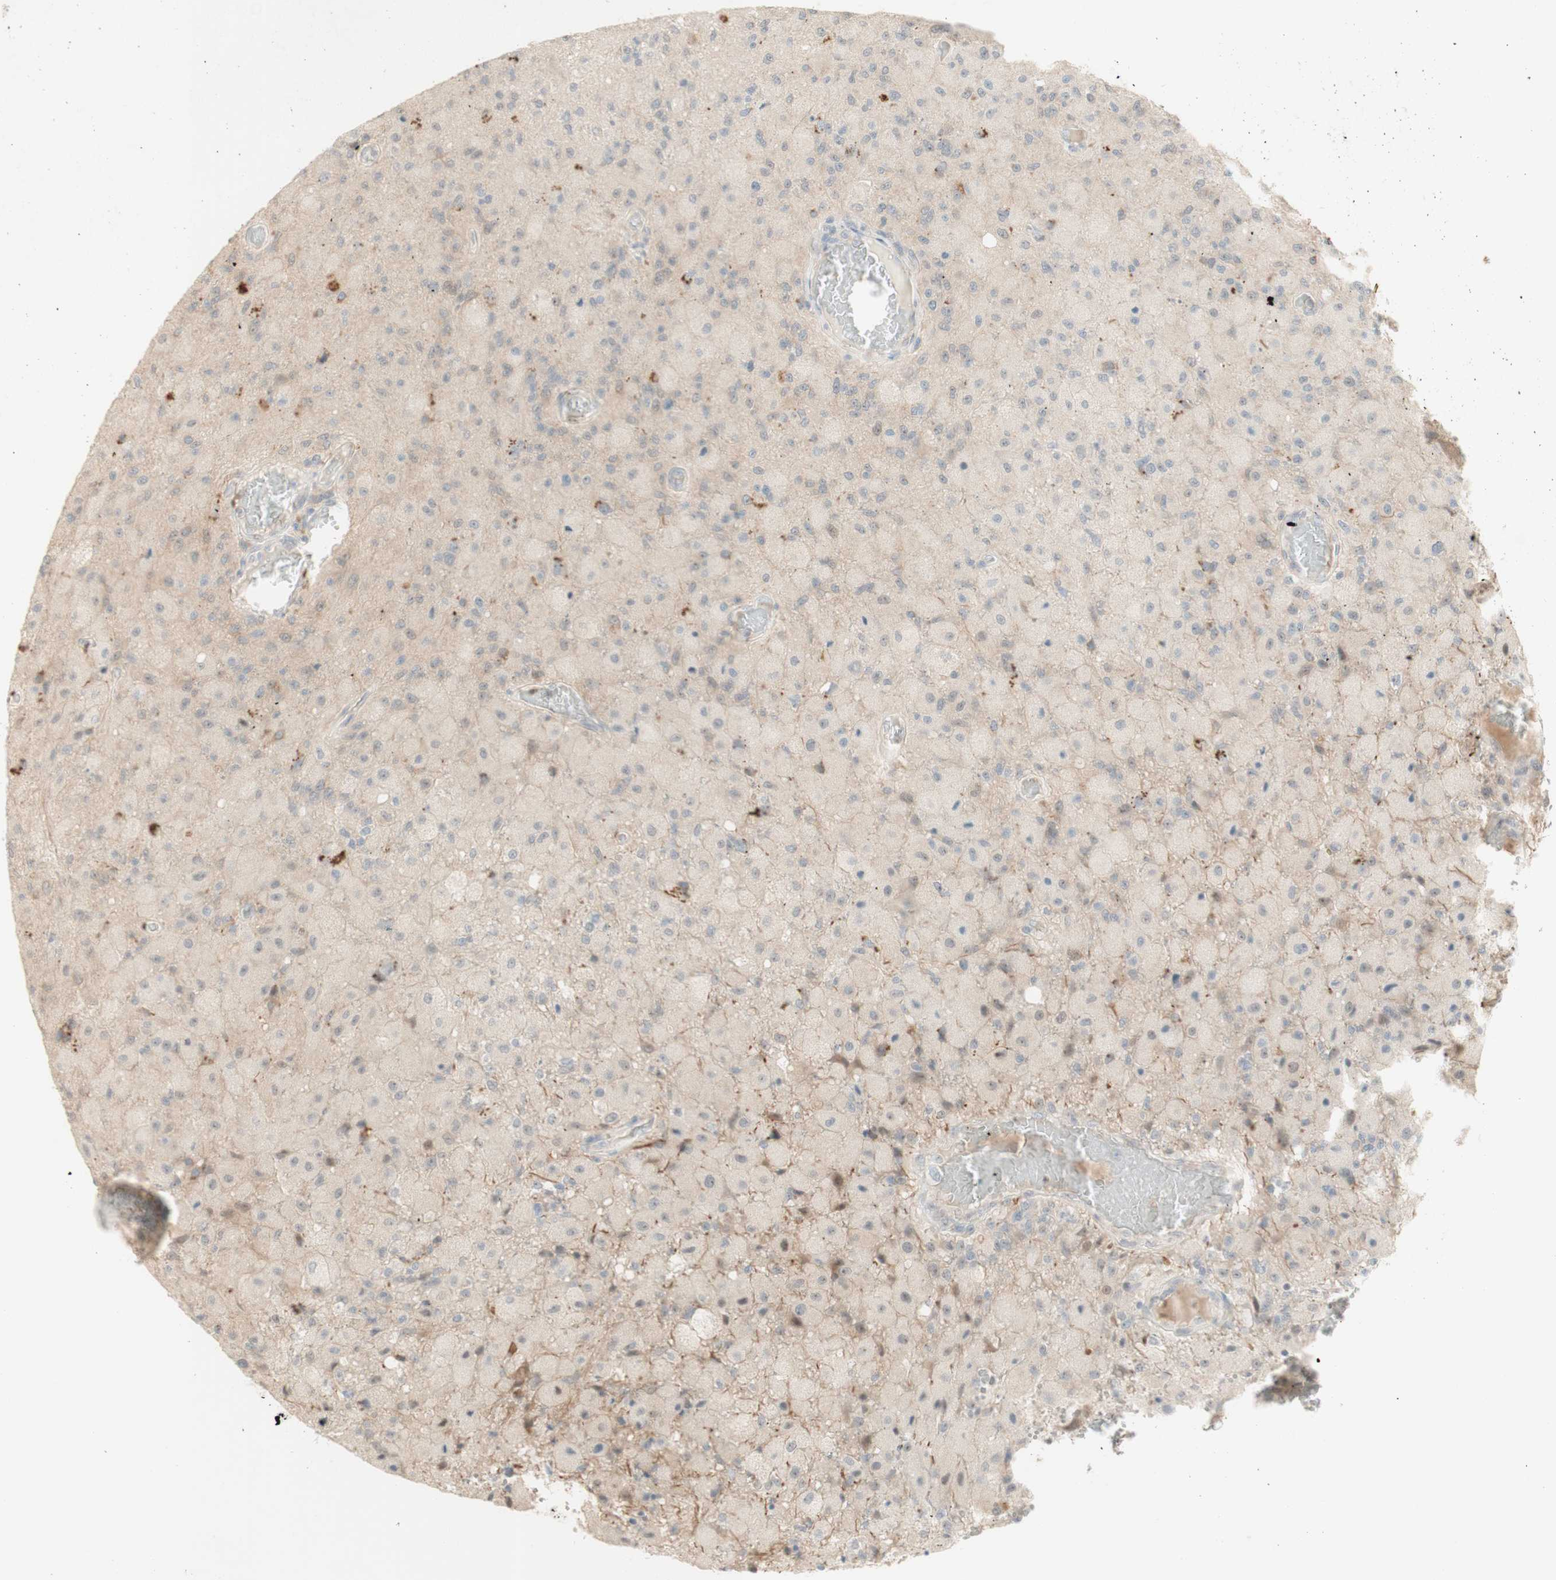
{"staining": {"intensity": "negative", "quantity": "none", "location": "none"}, "tissue": "glioma", "cell_type": "Tumor cells", "image_type": "cancer", "snomed": [{"axis": "morphology", "description": "Normal tissue, NOS"}, {"axis": "morphology", "description": "Glioma, malignant, High grade"}, {"axis": "topography", "description": "Cerebral cortex"}], "caption": "Tumor cells are negative for protein expression in human glioma.", "gene": "PLCD4", "patient": {"sex": "male", "age": 77}}